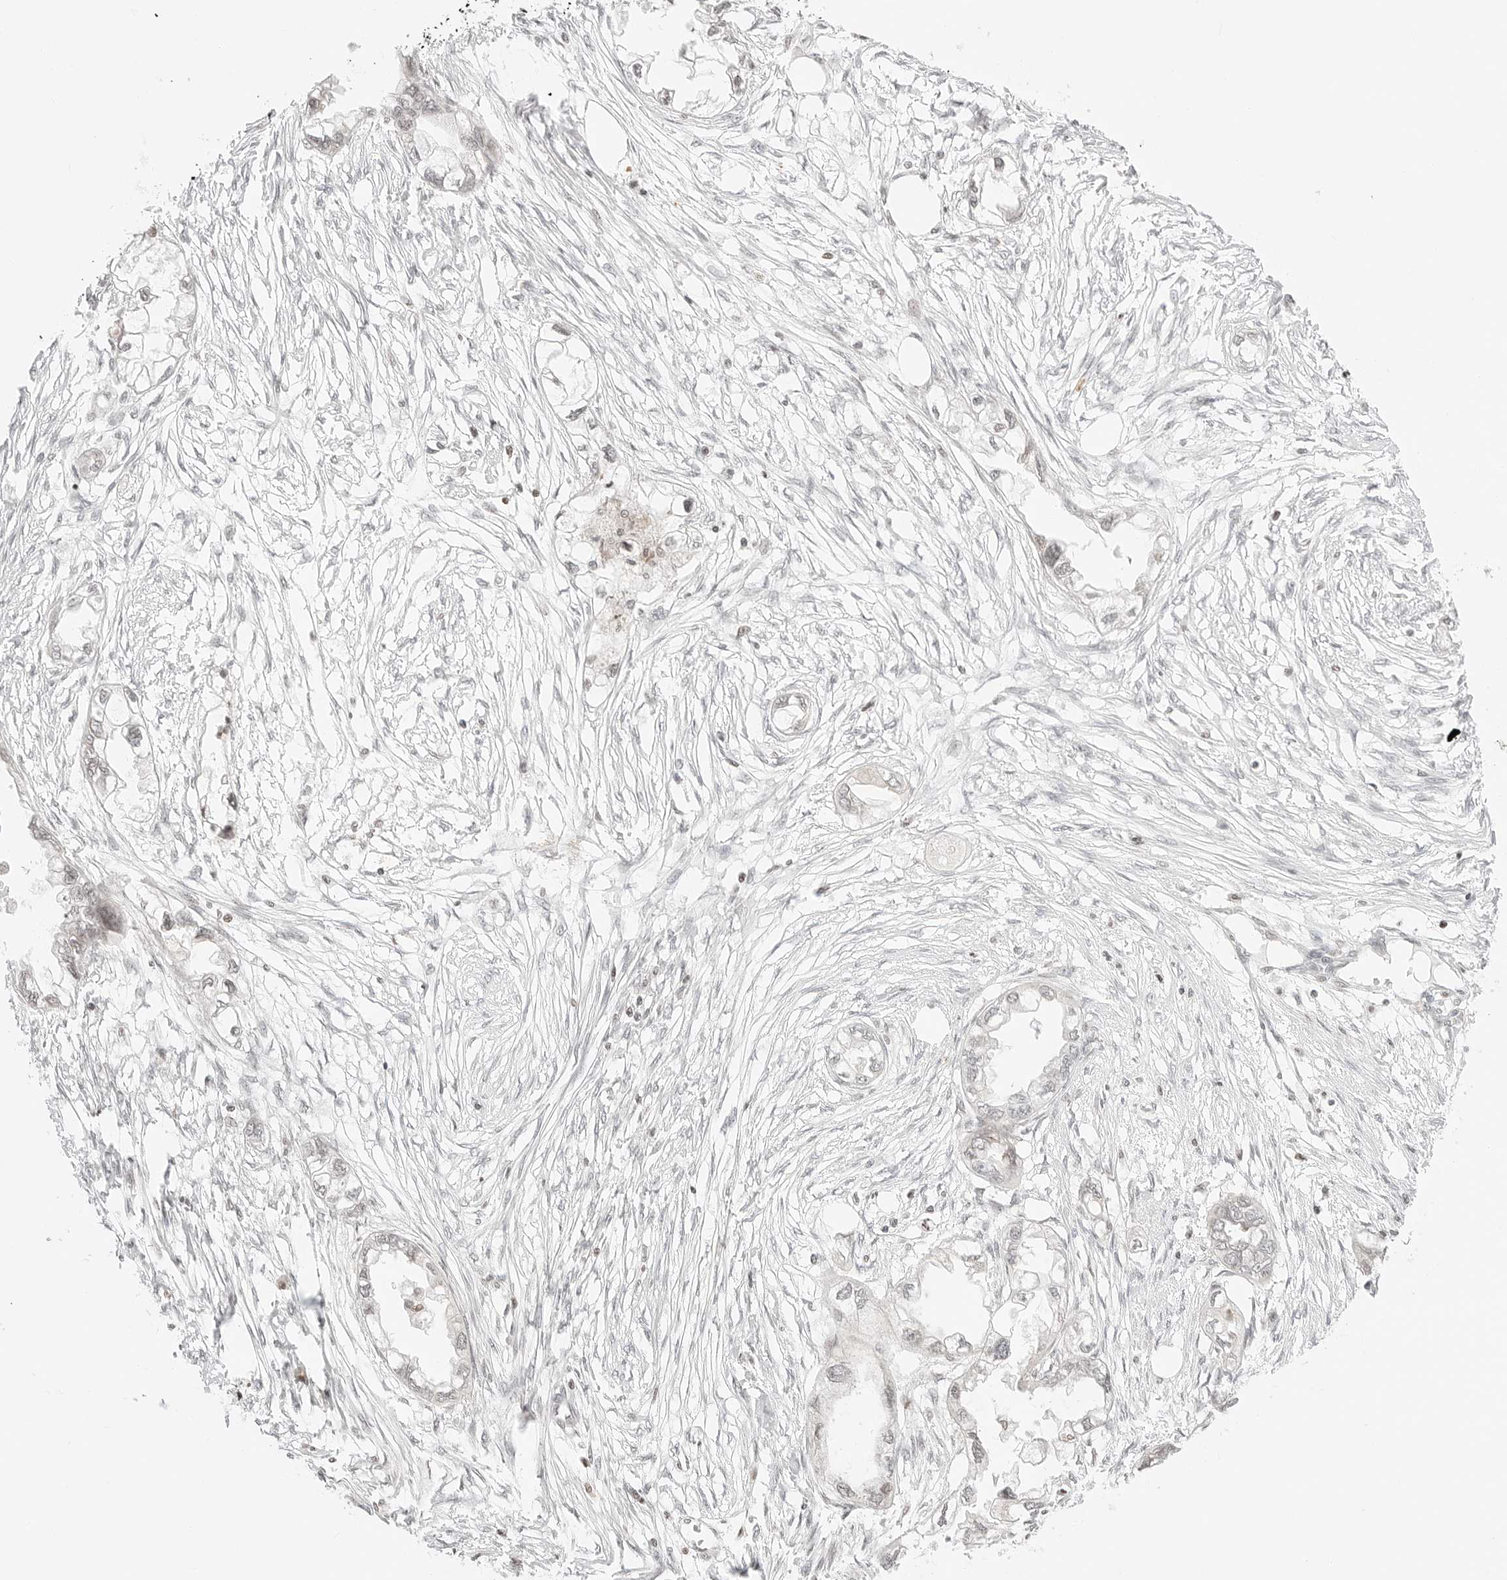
{"staining": {"intensity": "negative", "quantity": "none", "location": "none"}, "tissue": "endometrial cancer", "cell_type": "Tumor cells", "image_type": "cancer", "snomed": [{"axis": "morphology", "description": "Adenocarcinoma, NOS"}, {"axis": "morphology", "description": "Adenocarcinoma, metastatic, NOS"}, {"axis": "topography", "description": "Adipose tissue"}, {"axis": "topography", "description": "Endometrium"}], "caption": "This is an immunohistochemistry (IHC) photomicrograph of endometrial cancer (metastatic adenocarcinoma). There is no staining in tumor cells.", "gene": "RPS6KL1", "patient": {"sex": "female", "age": 67}}